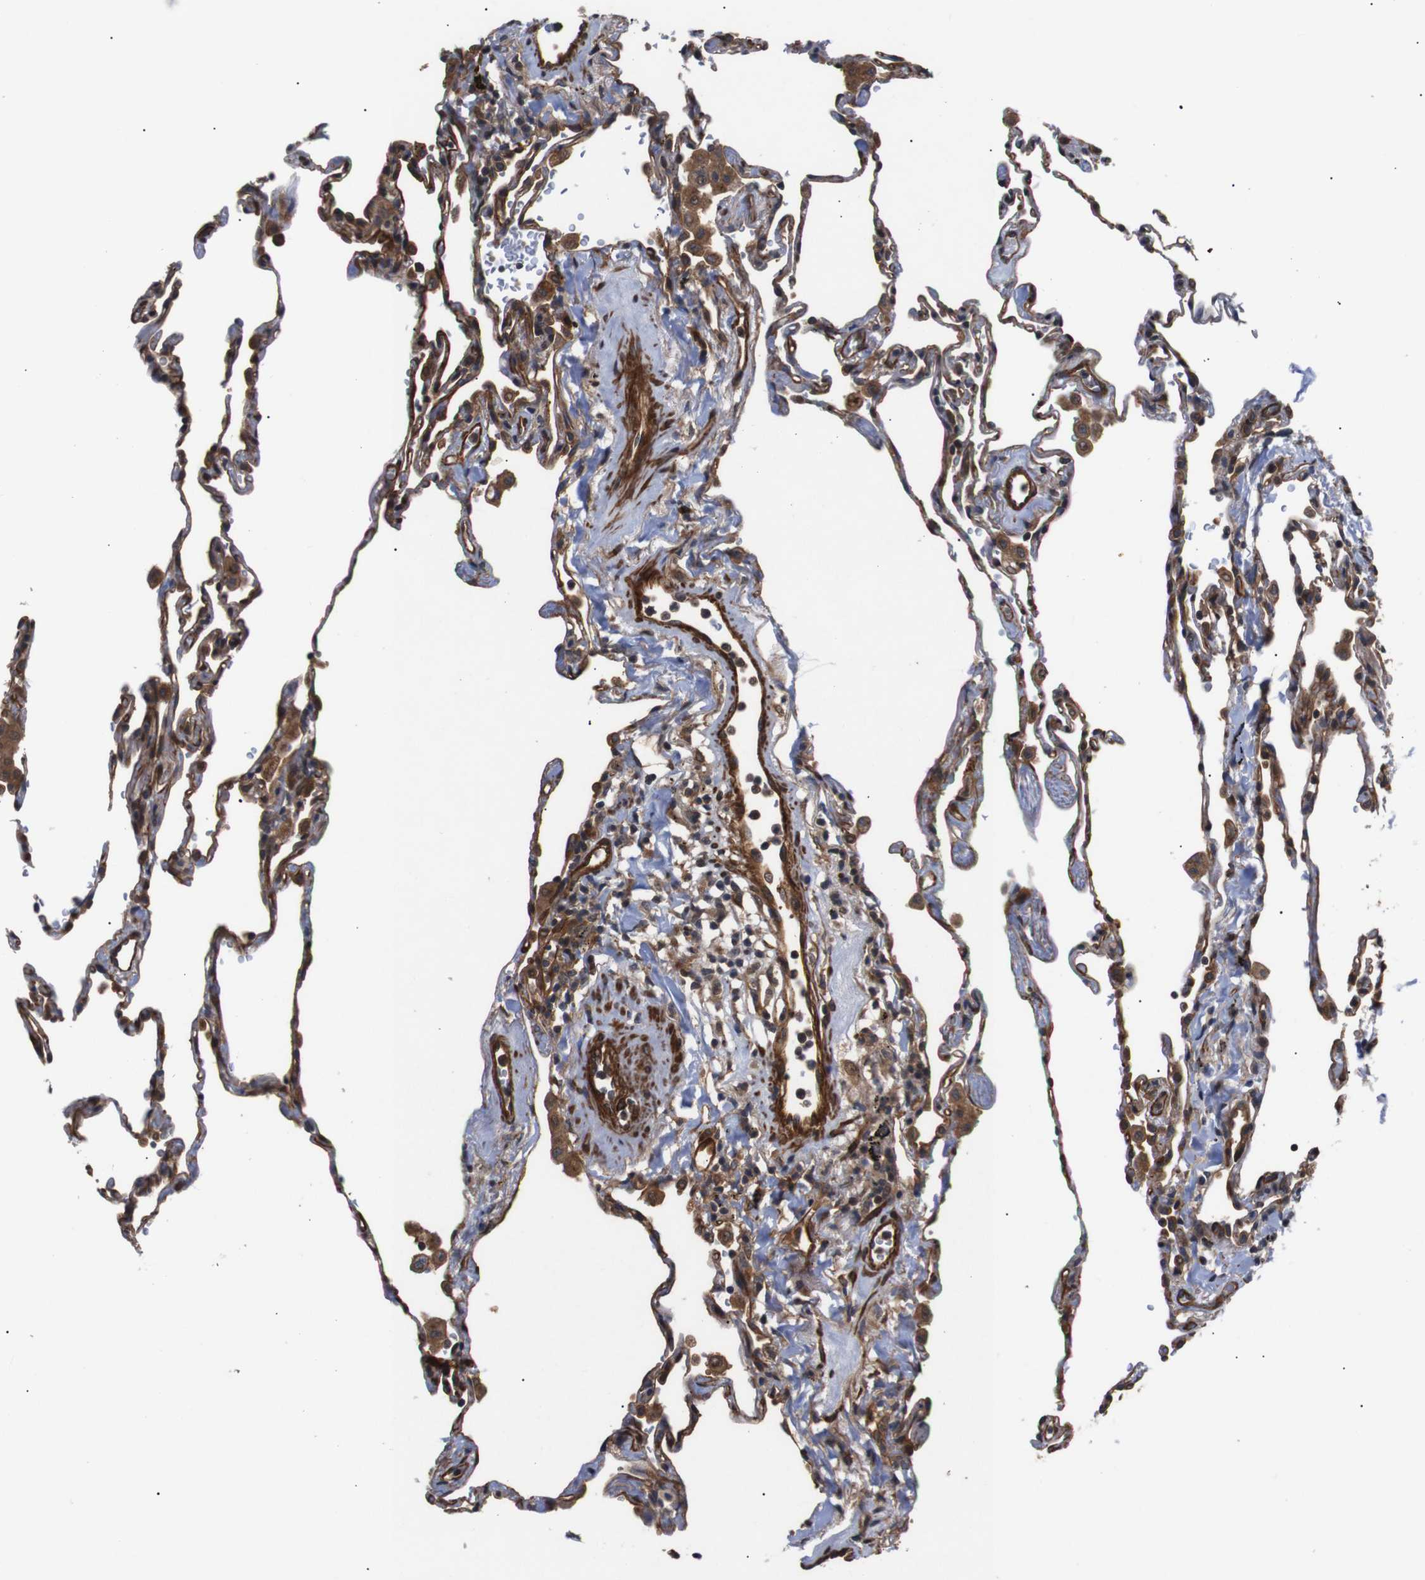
{"staining": {"intensity": "moderate", "quantity": ">75%", "location": "cytoplasmic/membranous"}, "tissue": "lung", "cell_type": "Alveolar cells", "image_type": "normal", "snomed": [{"axis": "morphology", "description": "Normal tissue, NOS"}, {"axis": "topography", "description": "Lung"}], "caption": "The photomicrograph shows immunohistochemical staining of benign lung. There is moderate cytoplasmic/membranous positivity is seen in about >75% of alveolar cells. Using DAB (brown) and hematoxylin (blue) stains, captured at high magnification using brightfield microscopy.", "gene": "PAWR", "patient": {"sex": "male", "age": 59}}